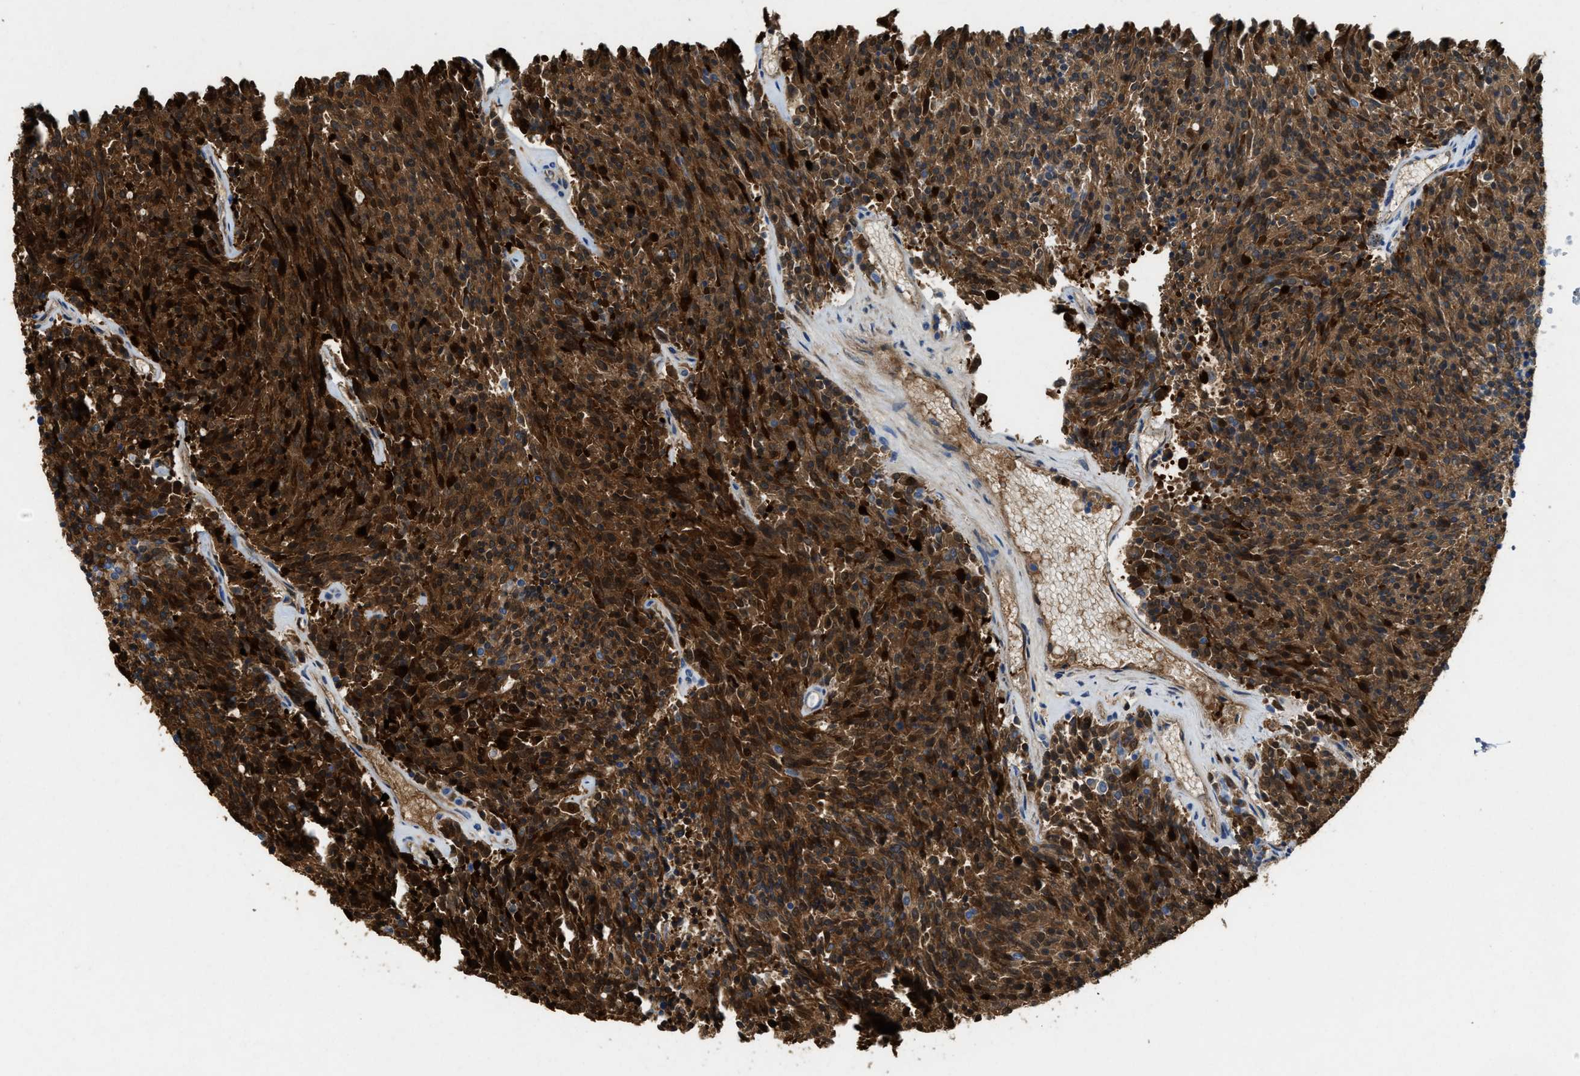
{"staining": {"intensity": "strong", "quantity": ">75%", "location": "cytoplasmic/membranous"}, "tissue": "carcinoid", "cell_type": "Tumor cells", "image_type": "cancer", "snomed": [{"axis": "morphology", "description": "Carcinoid, malignant, NOS"}, {"axis": "topography", "description": "Pancreas"}], "caption": "Protein staining by IHC demonstrates strong cytoplasmic/membranous staining in approximately >75% of tumor cells in malignant carcinoid.", "gene": "ASS1", "patient": {"sex": "female", "age": 54}}